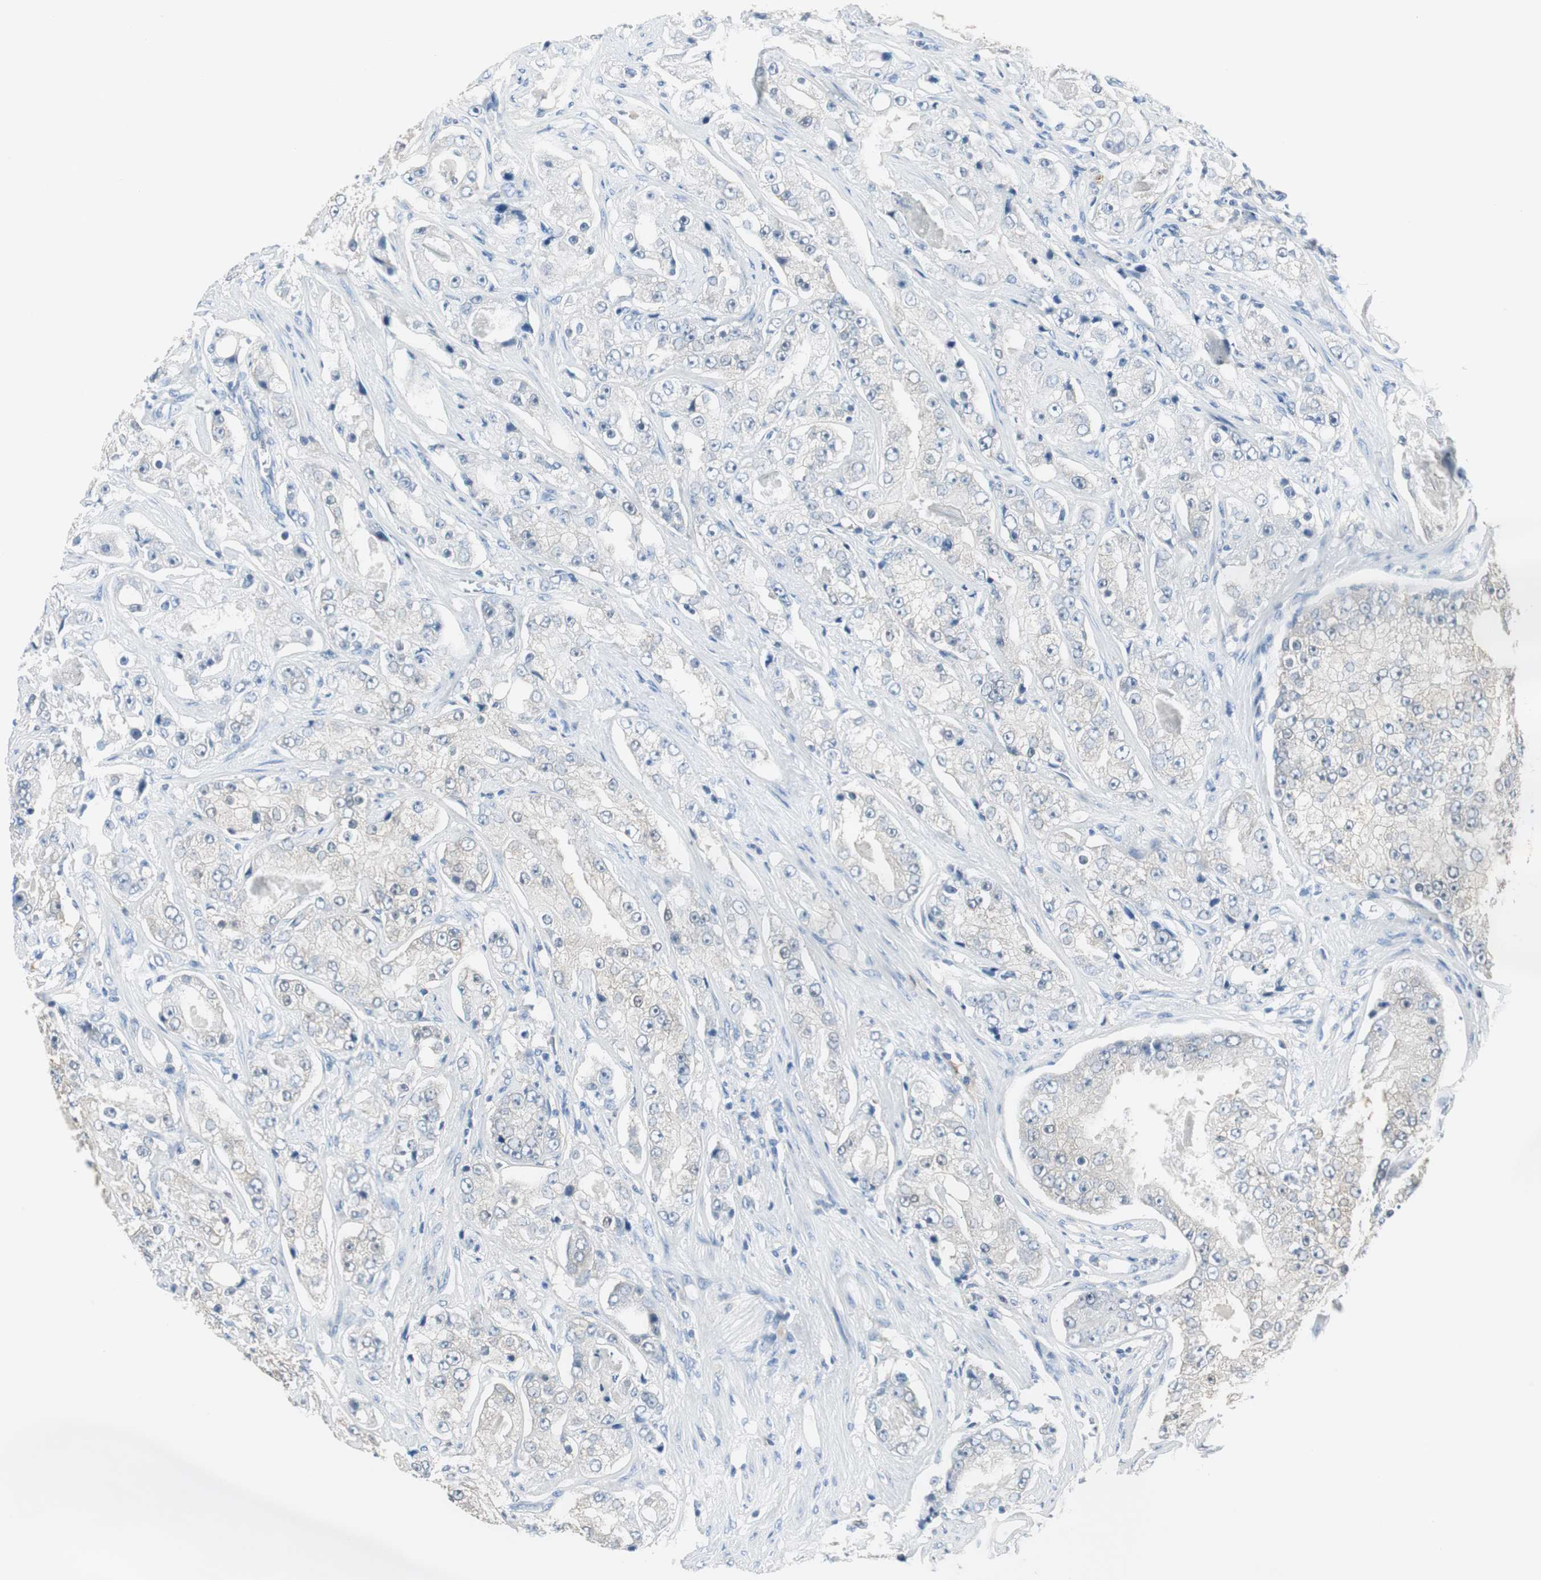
{"staining": {"intensity": "negative", "quantity": "none", "location": "none"}, "tissue": "prostate cancer", "cell_type": "Tumor cells", "image_type": "cancer", "snomed": [{"axis": "morphology", "description": "Adenocarcinoma, High grade"}, {"axis": "topography", "description": "Prostate"}], "caption": "An image of human prostate cancer is negative for staining in tumor cells. (Stains: DAB (3,3'-diaminobenzidine) immunohistochemistry (IHC) with hematoxylin counter stain, Microscopy: brightfield microscopy at high magnification).", "gene": "FBP1", "patient": {"sex": "male", "age": 73}}